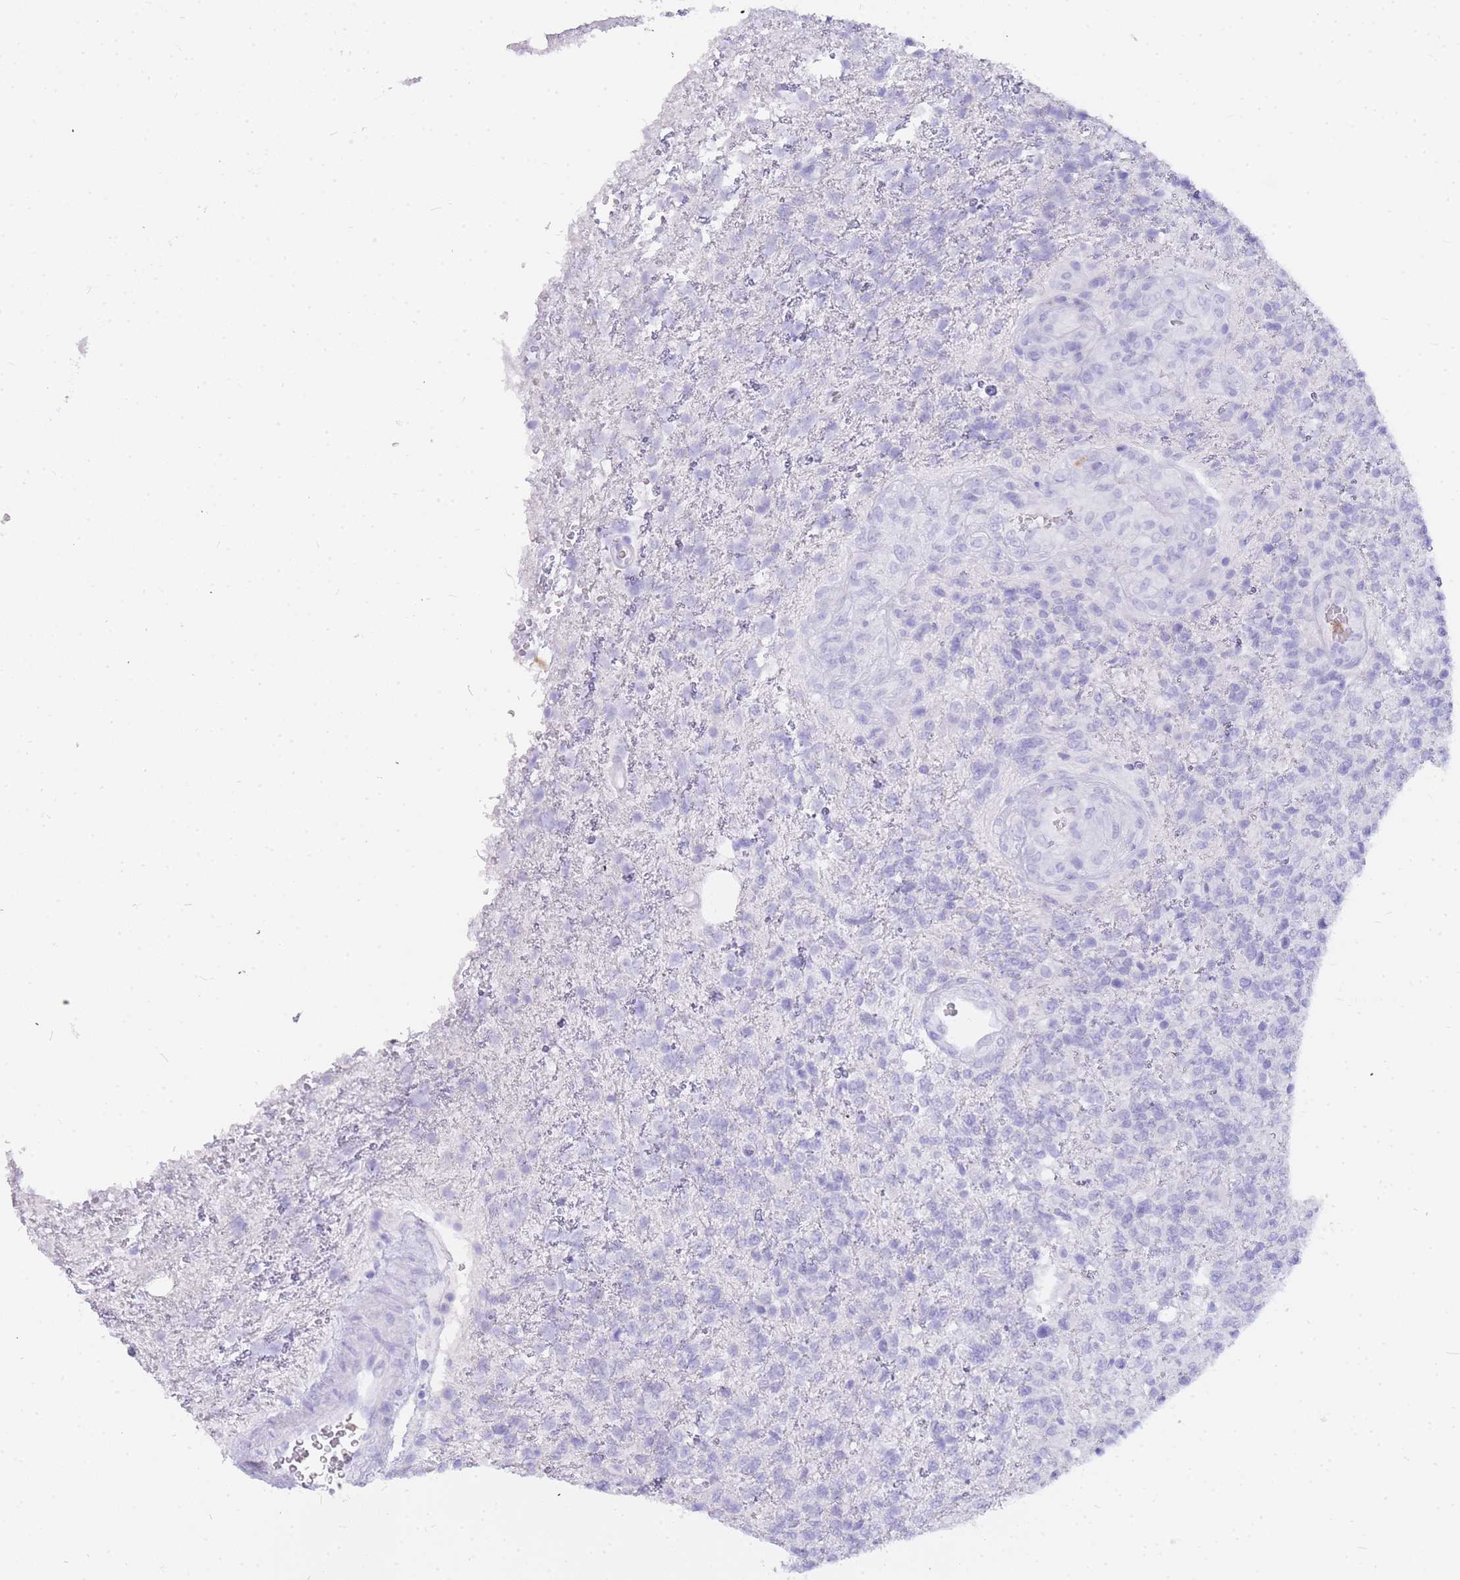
{"staining": {"intensity": "negative", "quantity": "none", "location": "none"}, "tissue": "glioma", "cell_type": "Tumor cells", "image_type": "cancer", "snomed": [{"axis": "morphology", "description": "Glioma, malignant, High grade"}, {"axis": "topography", "description": "Brain"}], "caption": "This is an immunohistochemistry (IHC) image of human glioma. There is no expression in tumor cells.", "gene": "HERC1", "patient": {"sex": "male", "age": 56}}